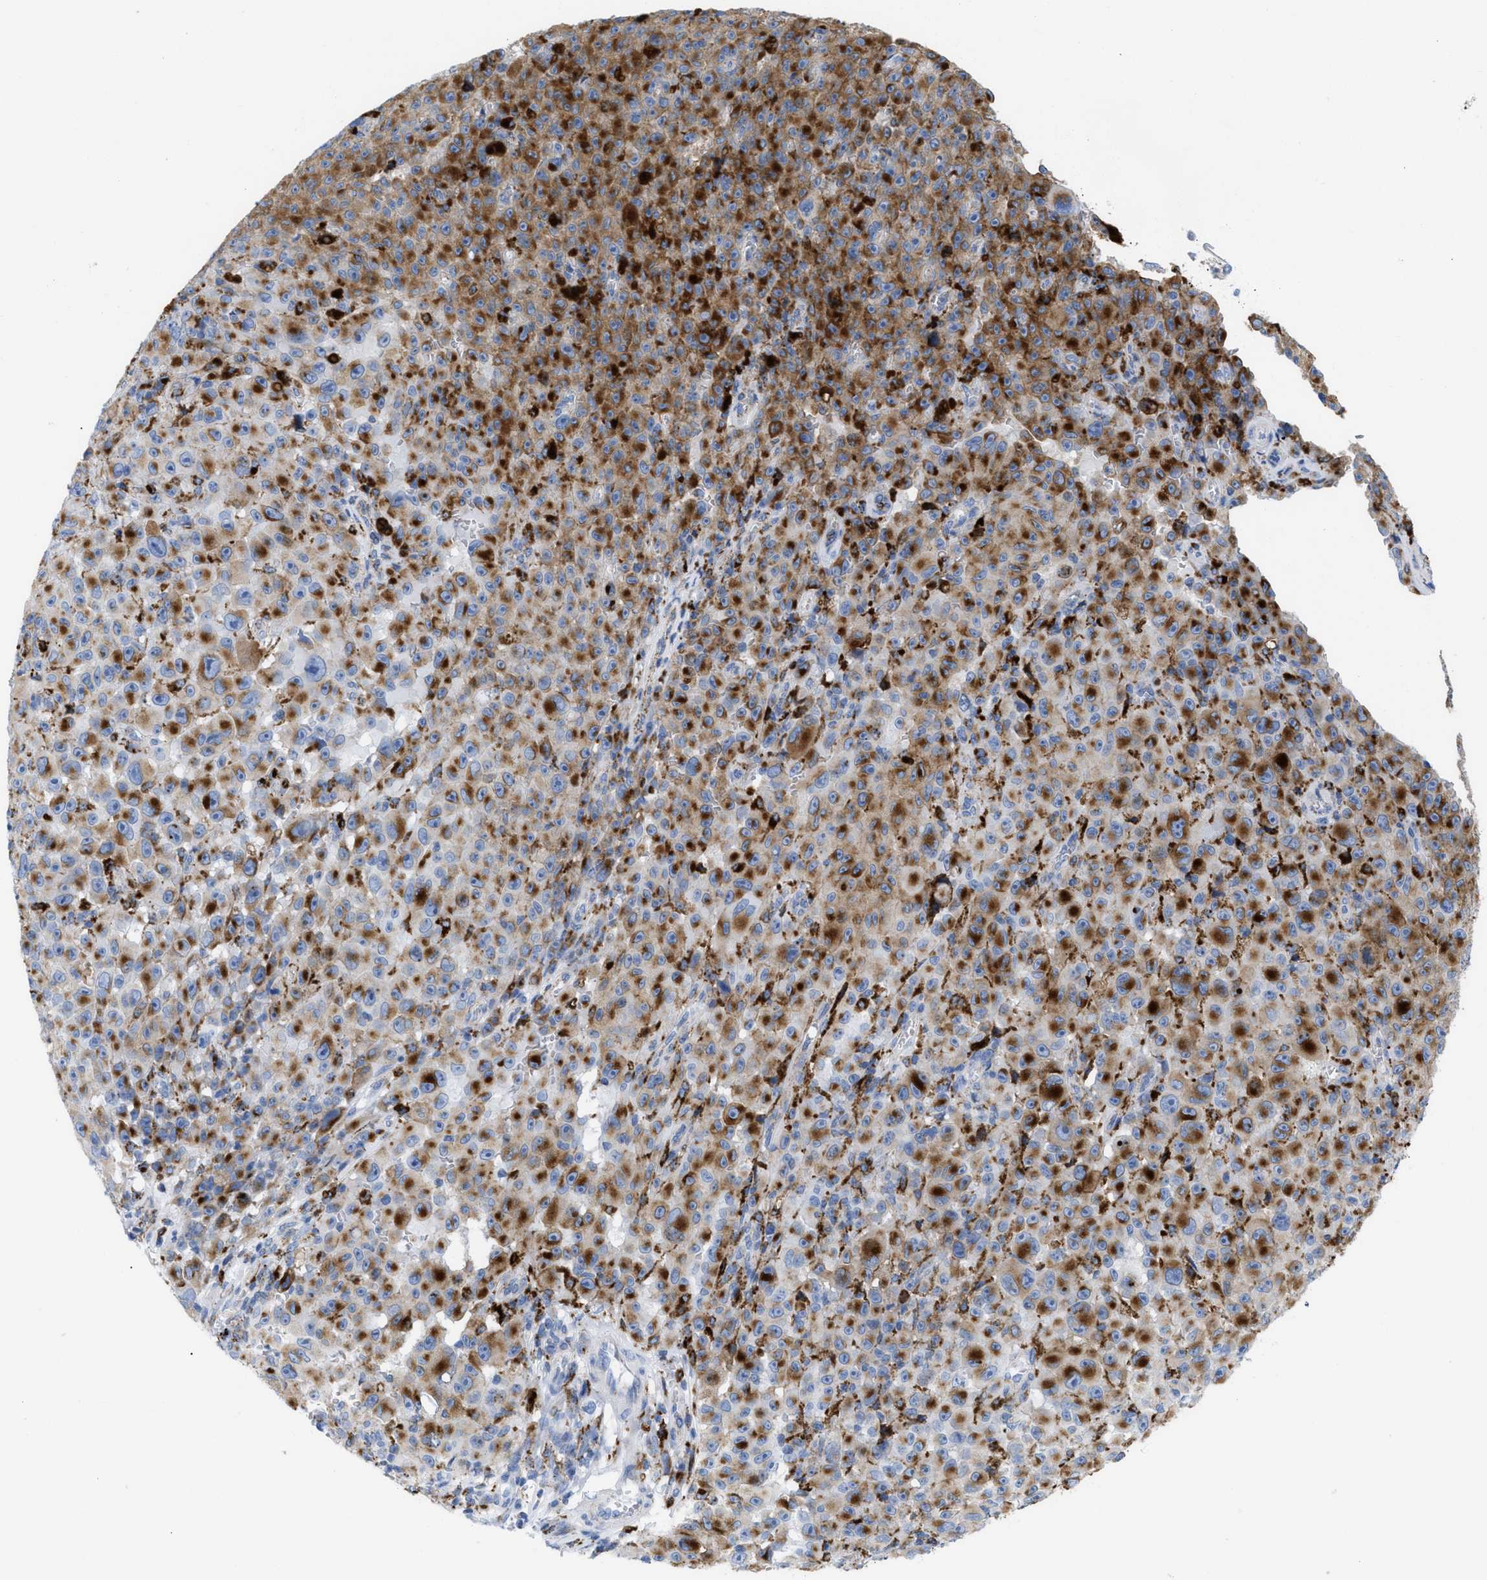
{"staining": {"intensity": "strong", "quantity": ">75%", "location": "cytoplasmic/membranous"}, "tissue": "melanoma", "cell_type": "Tumor cells", "image_type": "cancer", "snomed": [{"axis": "morphology", "description": "Malignant melanoma, NOS"}, {"axis": "topography", "description": "Skin"}], "caption": "The image reveals staining of melanoma, revealing strong cytoplasmic/membranous protein positivity (brown color) within tumor cells. Nuclei are stained in blue.", "gene": "DRAM2", "patient": {"sex": "female", "age": 82}}